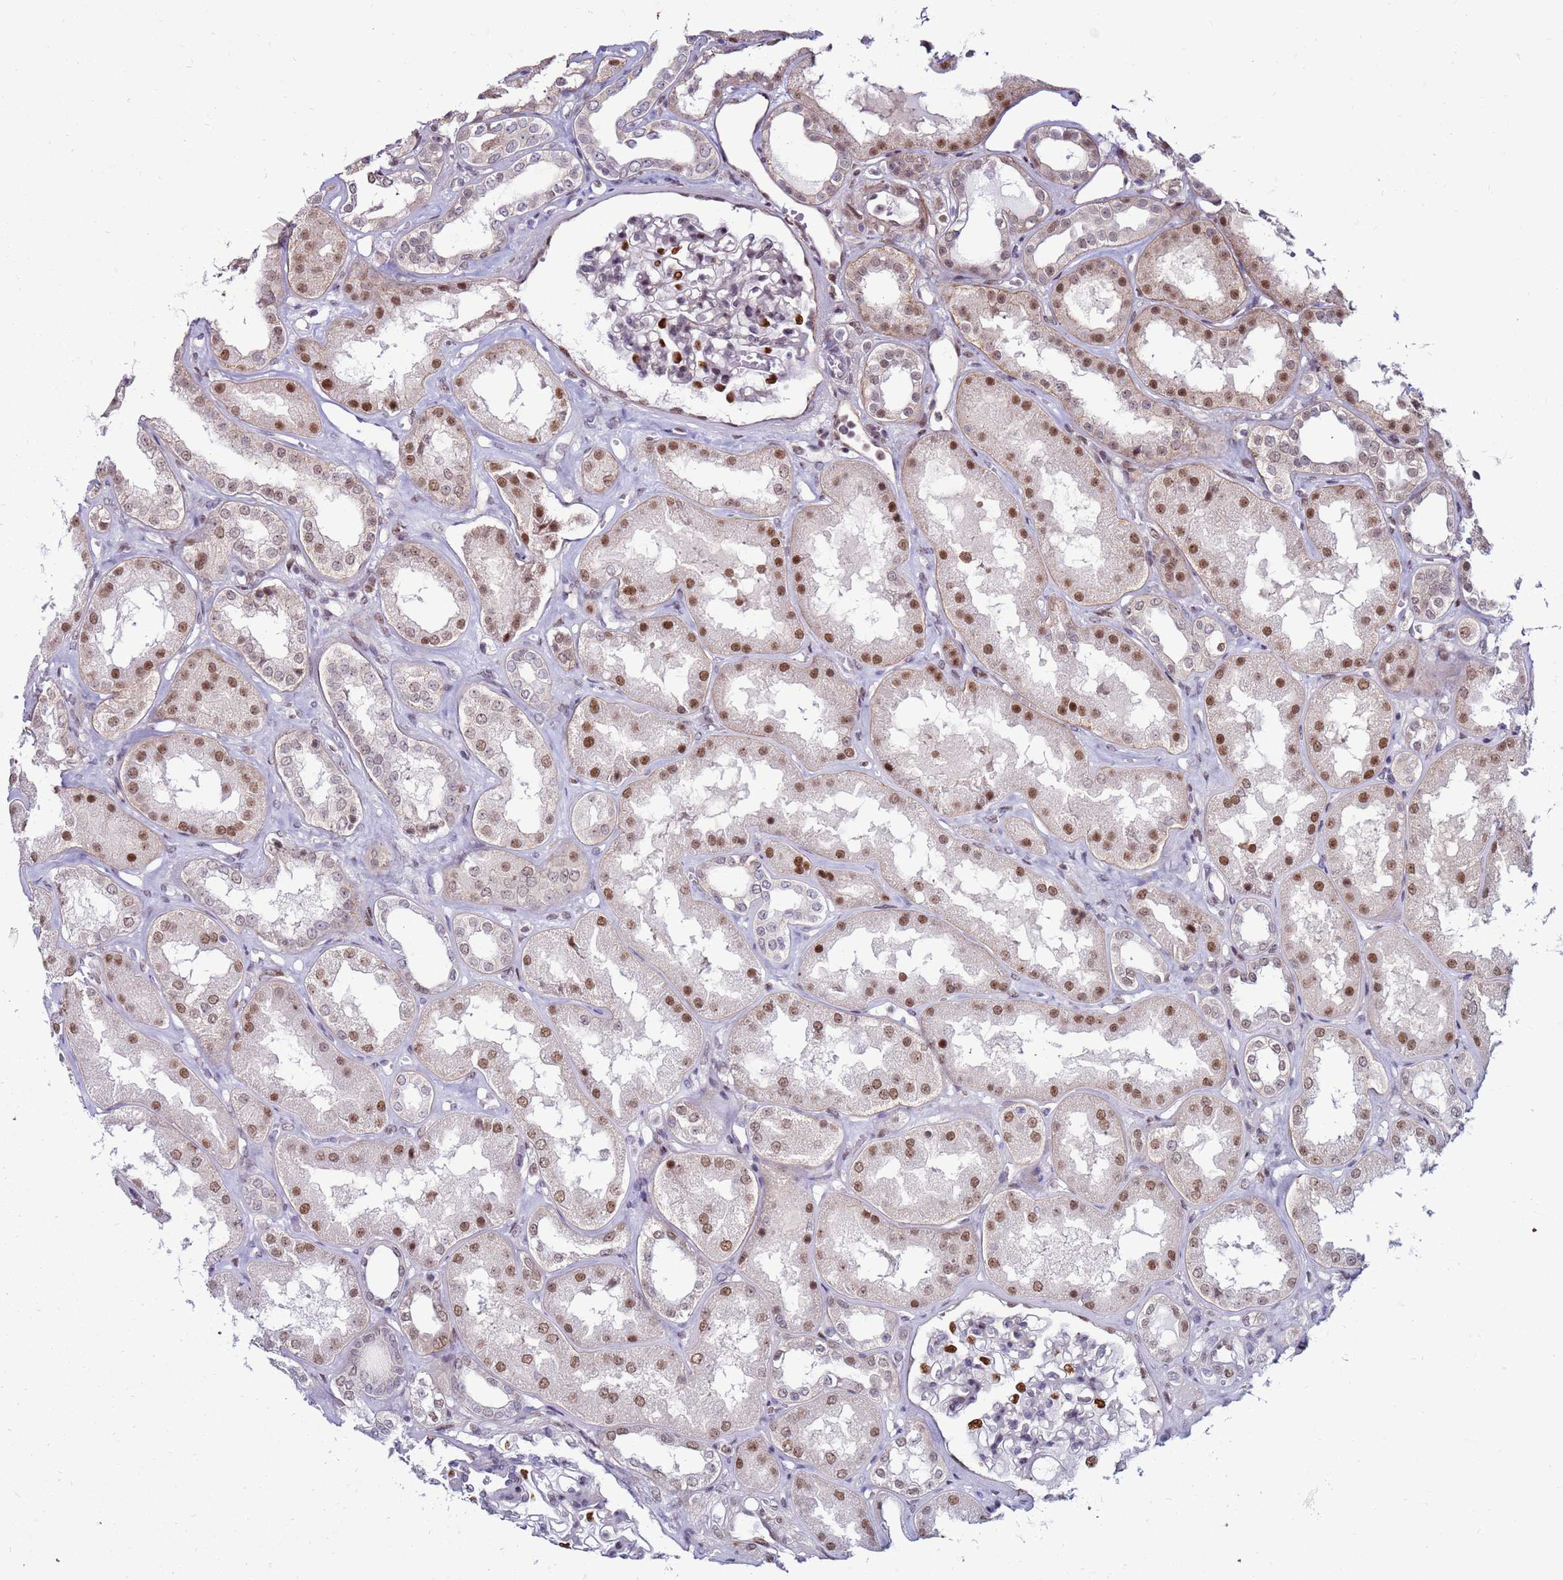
{"staining": {"intensity": "moderate", "quantity": "25%-75%", "location": "nuclear"}, "tissue": "kidney", "cell_type": "Cells in glomeruli", "image_type": "normal", "snomed": [{"axis": "morphology", "description": "Normal tissue, NOS"}, {"axis": "topography", "description": "Kidney"}], "caption": "Moderate nuclear positivity is appreciated in approximately 25%-75% of cells in glomeruli in normal kidney.", "gene": "KPNA4", "patient": {"sex": "female", "age": 56}}